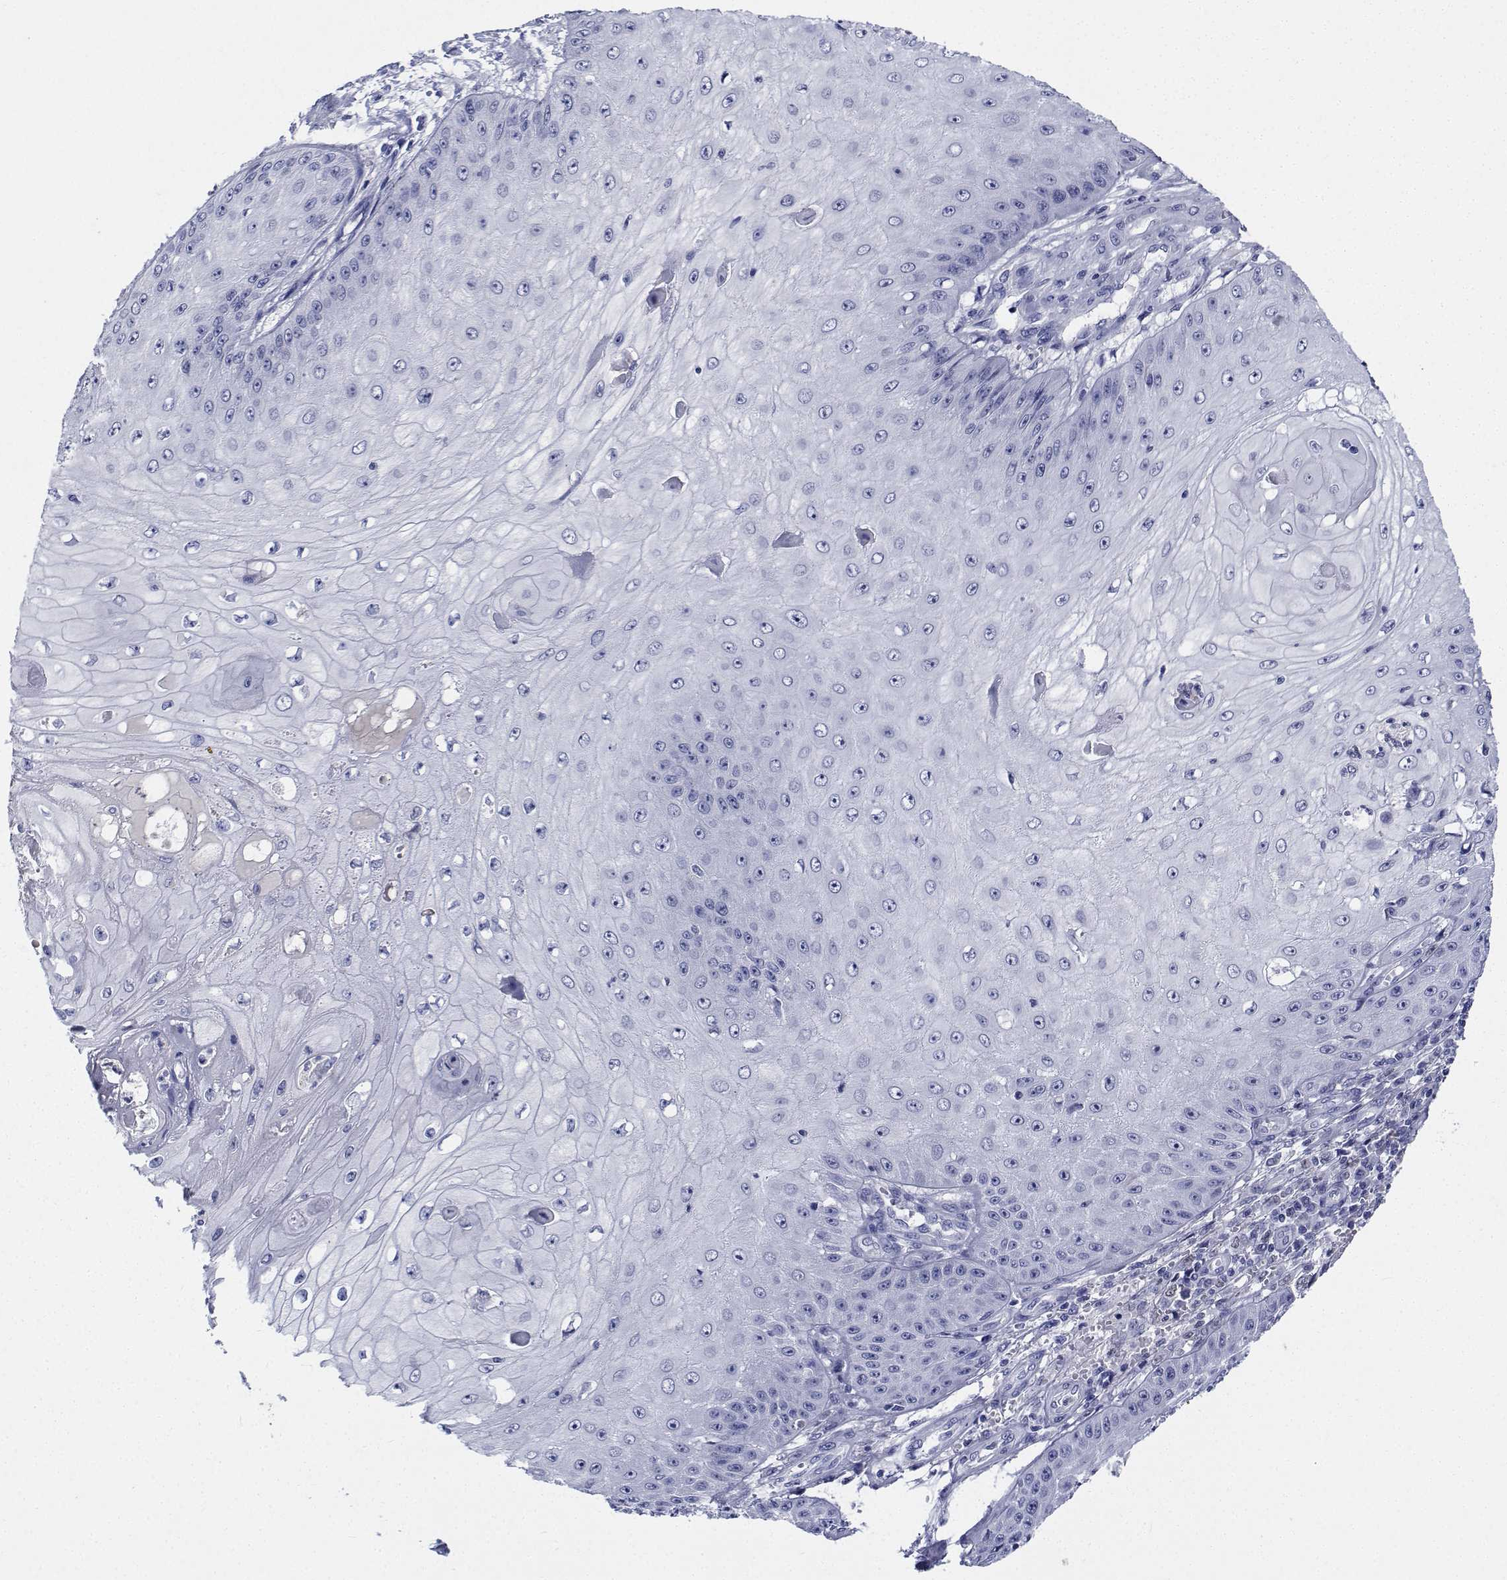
{"staining": {"intensity": "negative", "quantity": "none", "location": "none"}, "tissue": "skin cancer", "cell_type": "Tumor cells", "image_type": "cancer", "snomed": [{"axis": "morphology", "description": "Squamous cell carcinoma, NOS"}, {"axis": "topography", "description": "Skin"}], "caption": "This photomicrograph is of squamous cell carcinoma (skin) stained with IHC to label a protein in brown with the nuclei are counter-stained blue. There is no expression in tumor cells.", "gene": "PLXNA4", "patient": {"sex": "male", "age": 70}}